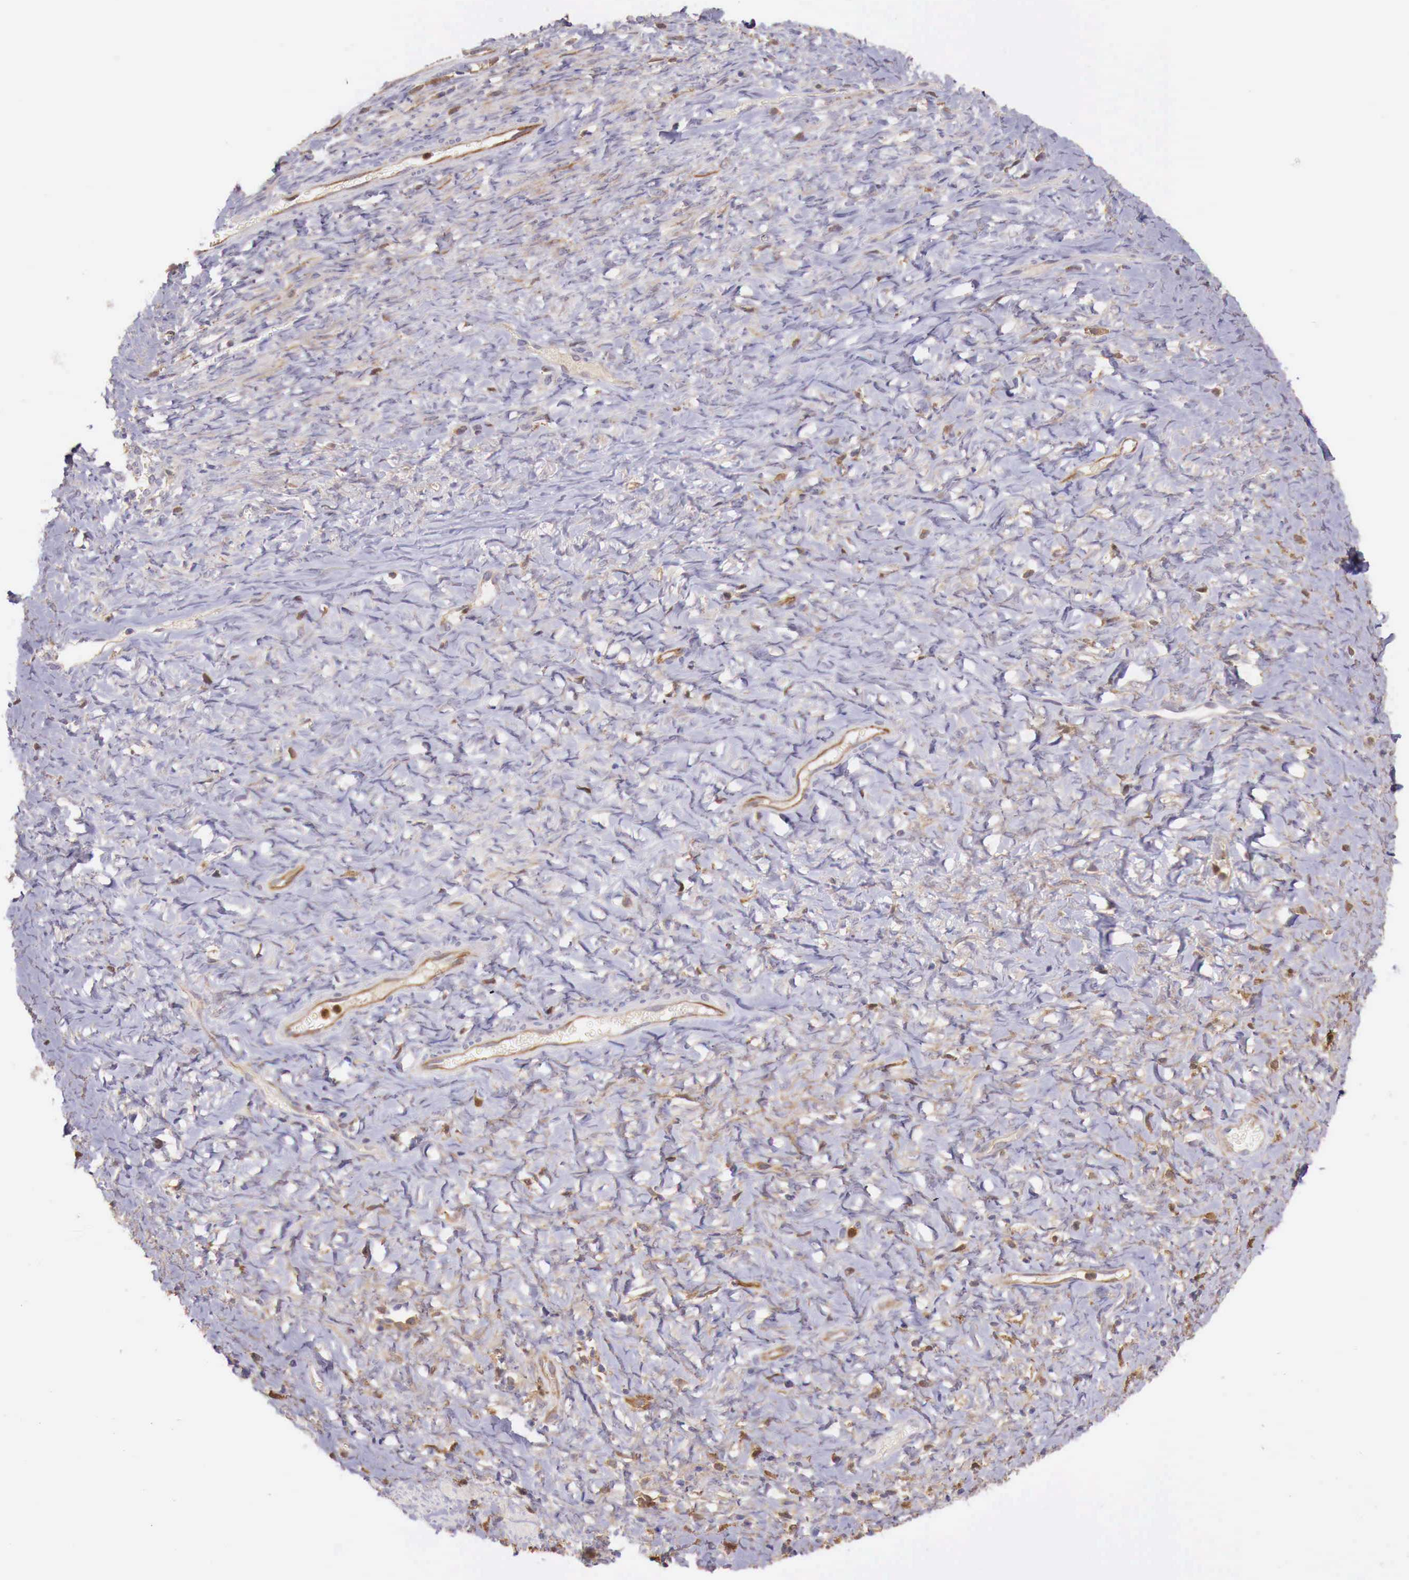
{"staining": {"intensity": "negative", "quantity": "none", "location": "none"}, "tissue": "smooth muscle", "cell_type": "Smooth muscle cells", "image_type": "normal", "snomed": [{"axis": "morphology", "description": "Normal tissue, NOS"}, {"axis": "topography", "description": "Uterus"}], "caption": "Immunohistochemistry photomicrograph of benign smooth muscle stained for a protein (brown), which shows no positivity in smooth muscle cells.", "gene": "GAB2", "patient": {"sex": "female", "age": 56}}